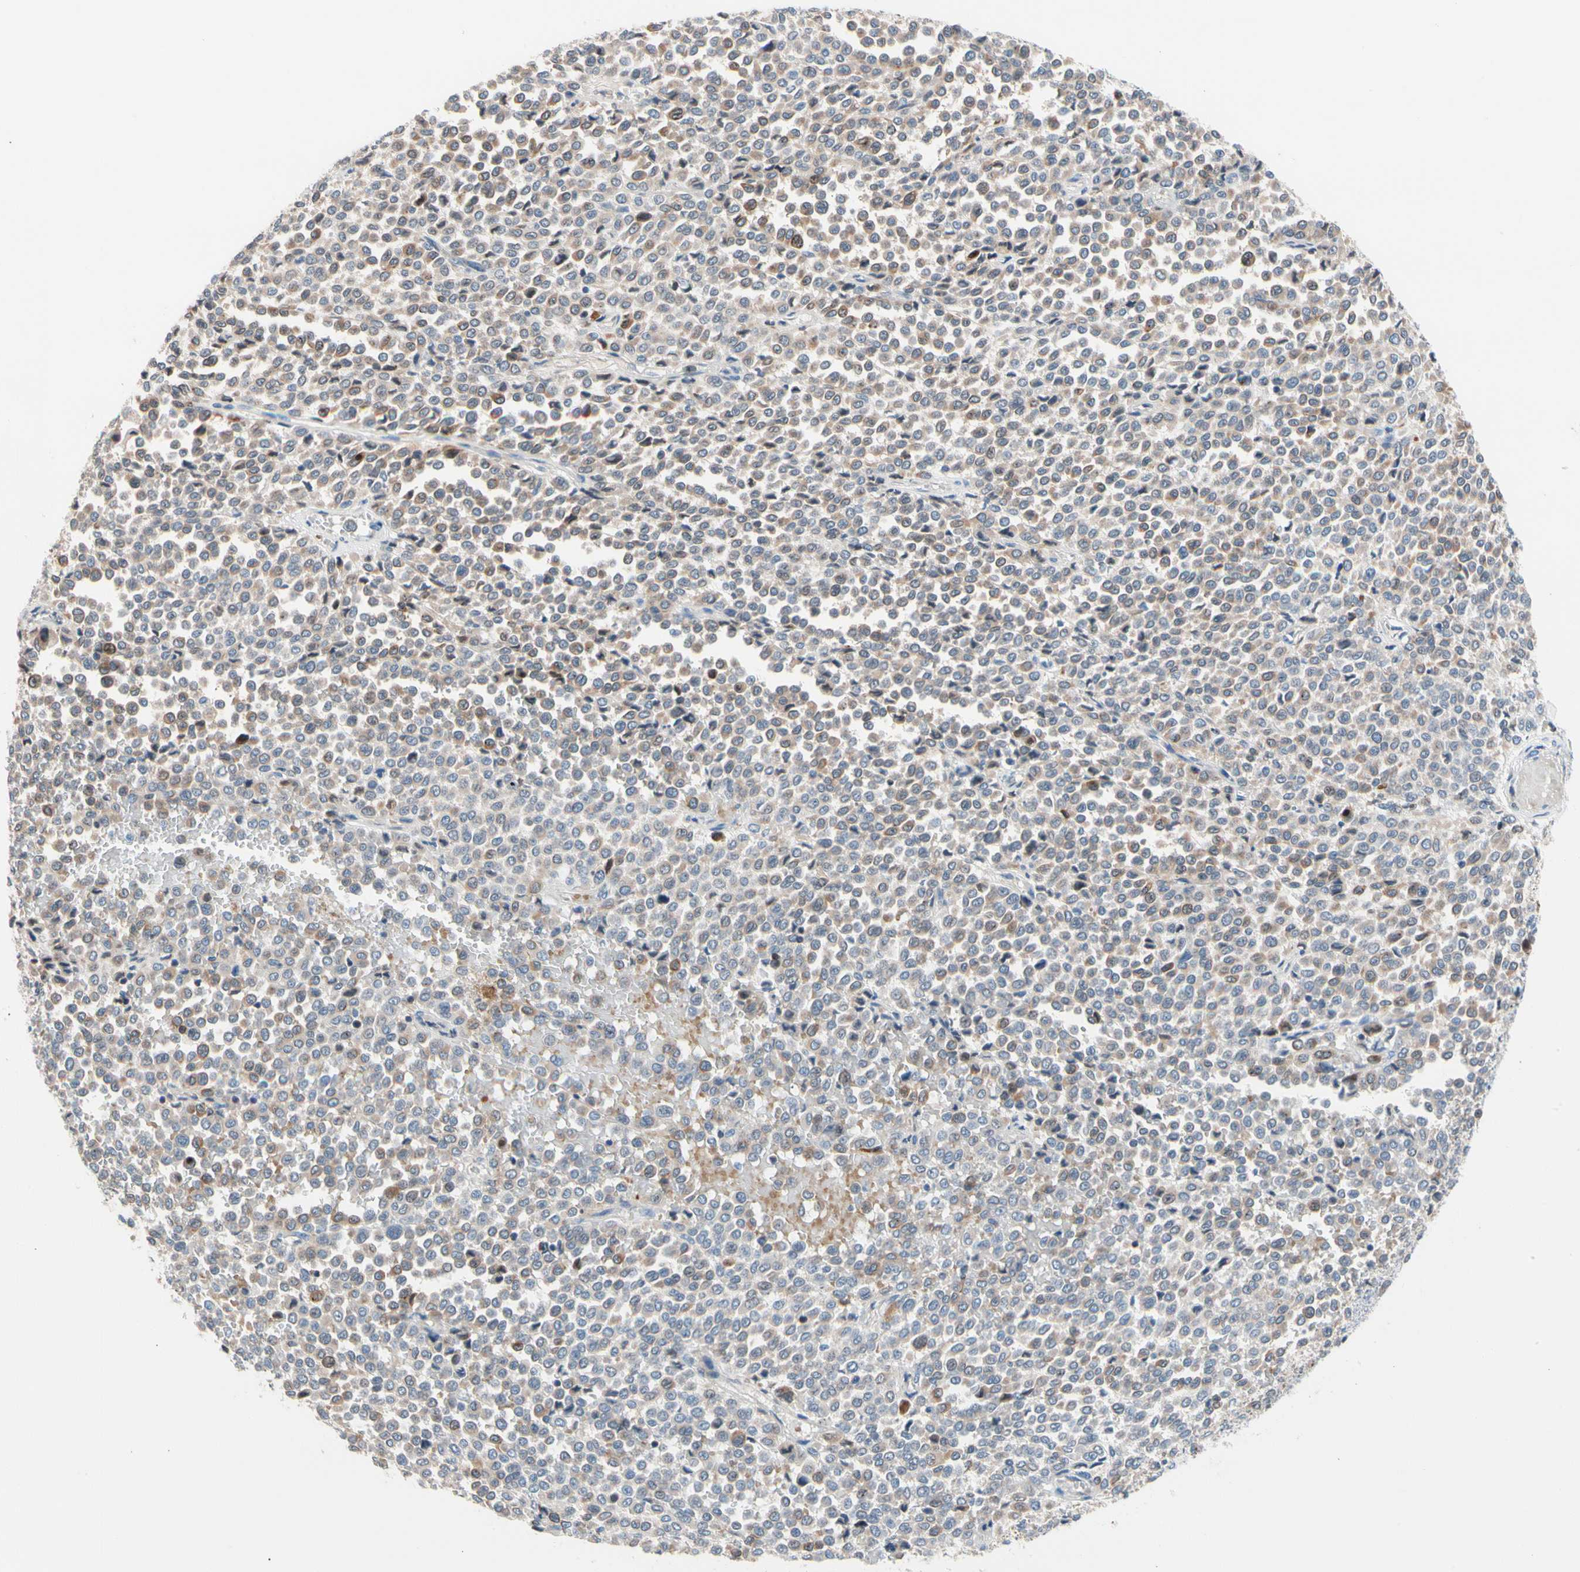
{"staining": {"intensity": "negative", "quantity": "none", "location": "none"}, "tissue": "melanoma", "cell_type": "Tumor cells", "image_type": "cancer", "snomed": [{"axis": "morphology", "description": "Malignant melanoma, Metastatic site"}, {"axis": "topography", "description": "Pancreas"}], "caption": "High power microscopy image of an immunohistochemistry (IHC) photomicrograph of malignant melanoma (metastatic site), revealing no significant expression in tumor cells.", "gene": "MAP3K3", "patient": {"sex": "female", "age": 30}}